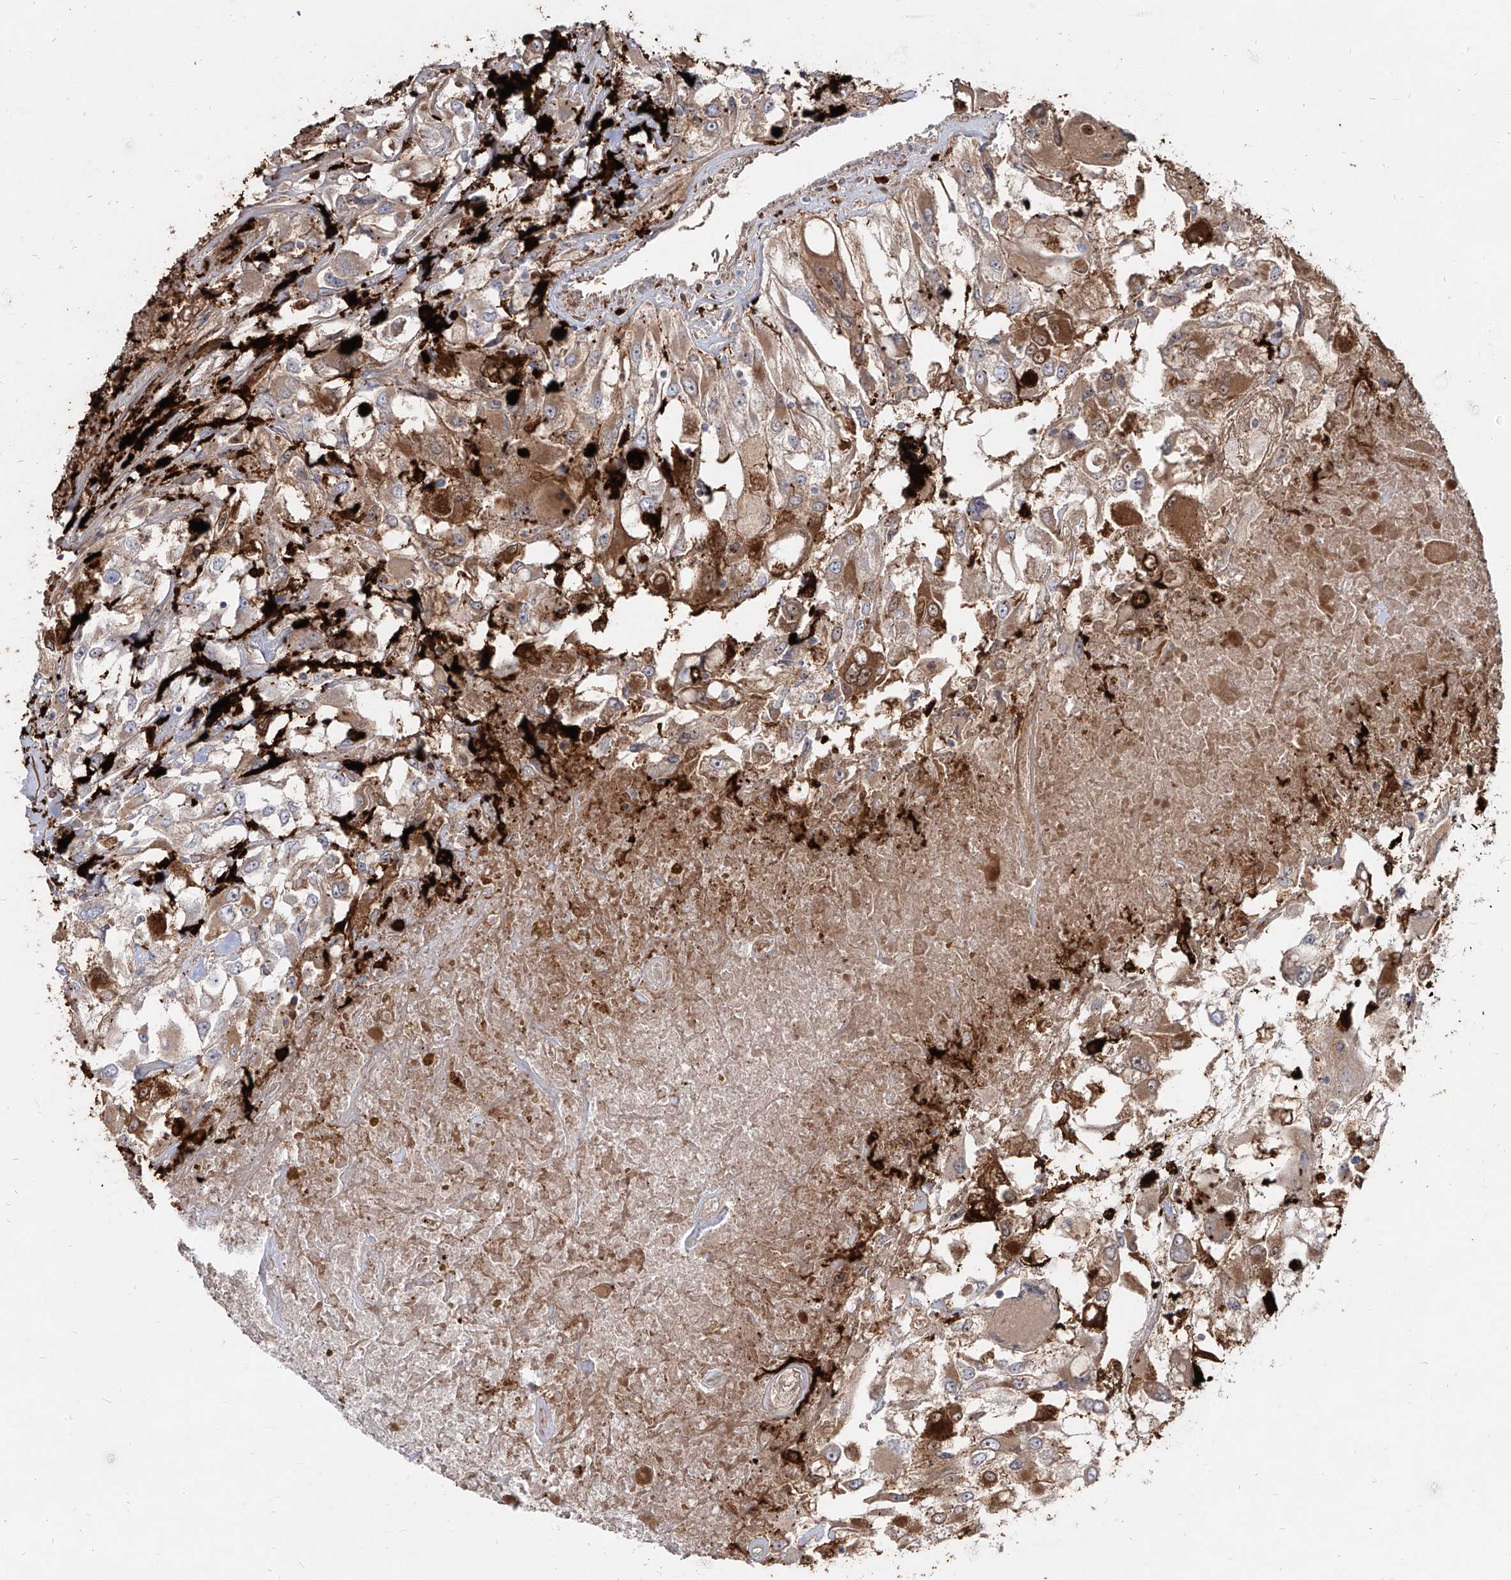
{"staining": {"intensity": "moderate", "quantity": "<25%", "location": "cytoplasmic/membranous"}, "tissue": "renal cancer", "cell_type": "Tumor cells", "image_type": "cancer", "snomed": [{"axis": "morphology", "description": "Adenocarcinoma, NOS"}, {"axis": "topography", "description": "Kidney"}], "caption": "Brown immunohistochemical staining in human renal cancer (adenocarcinoma) demonstrates moderate cytoplasmic/membranous staining in about <25% of tumor cells.", "gene": "KYNU", "patient": {"sex": "female", "age": 52}}